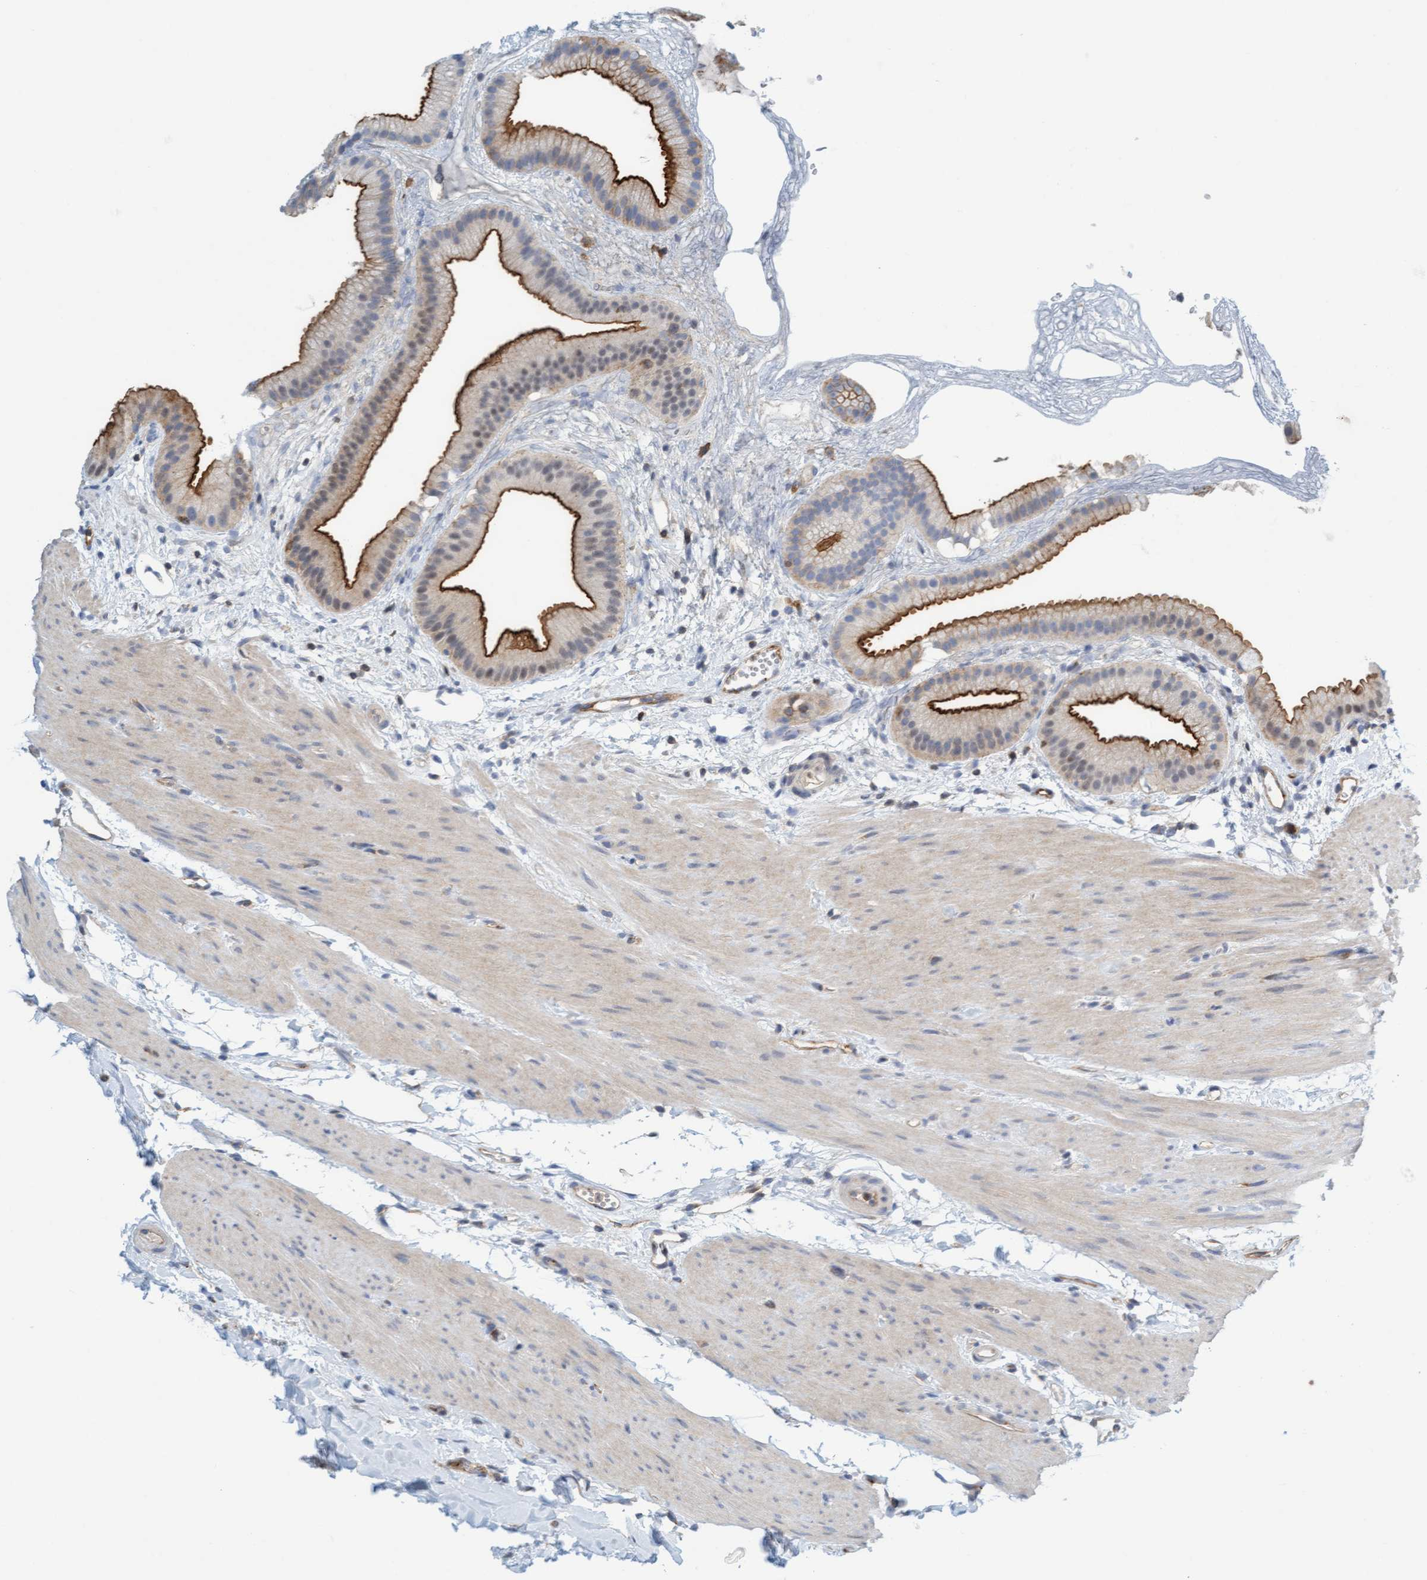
{"staining": {"intensity": "strong", "quantity": ">75%", "location": "cytoplasmic/membranous"}, "tissue": "gallbladder", "cell_type": "Glandular cells", "image_type": "normal", "snomed": [{"axis": "morphology", "description": "Normal tissue, NOS"}, {"axis": "topography", "description": "Gallbladder"}], "caption": "IHC staining of unremarkable gallbladder, which exhibits high levels of strong cytoplasmic/membranous staining in approximately >75% of glandular cells indicating strong cytoplasmic/membranous protein positivity. The staining was performed using DAB (brown) for protein detection and nuclei were counterstained in hematoxylin (blue).", "gene": "PRKD2", "patient": {"sex": "female", "age": 64}}